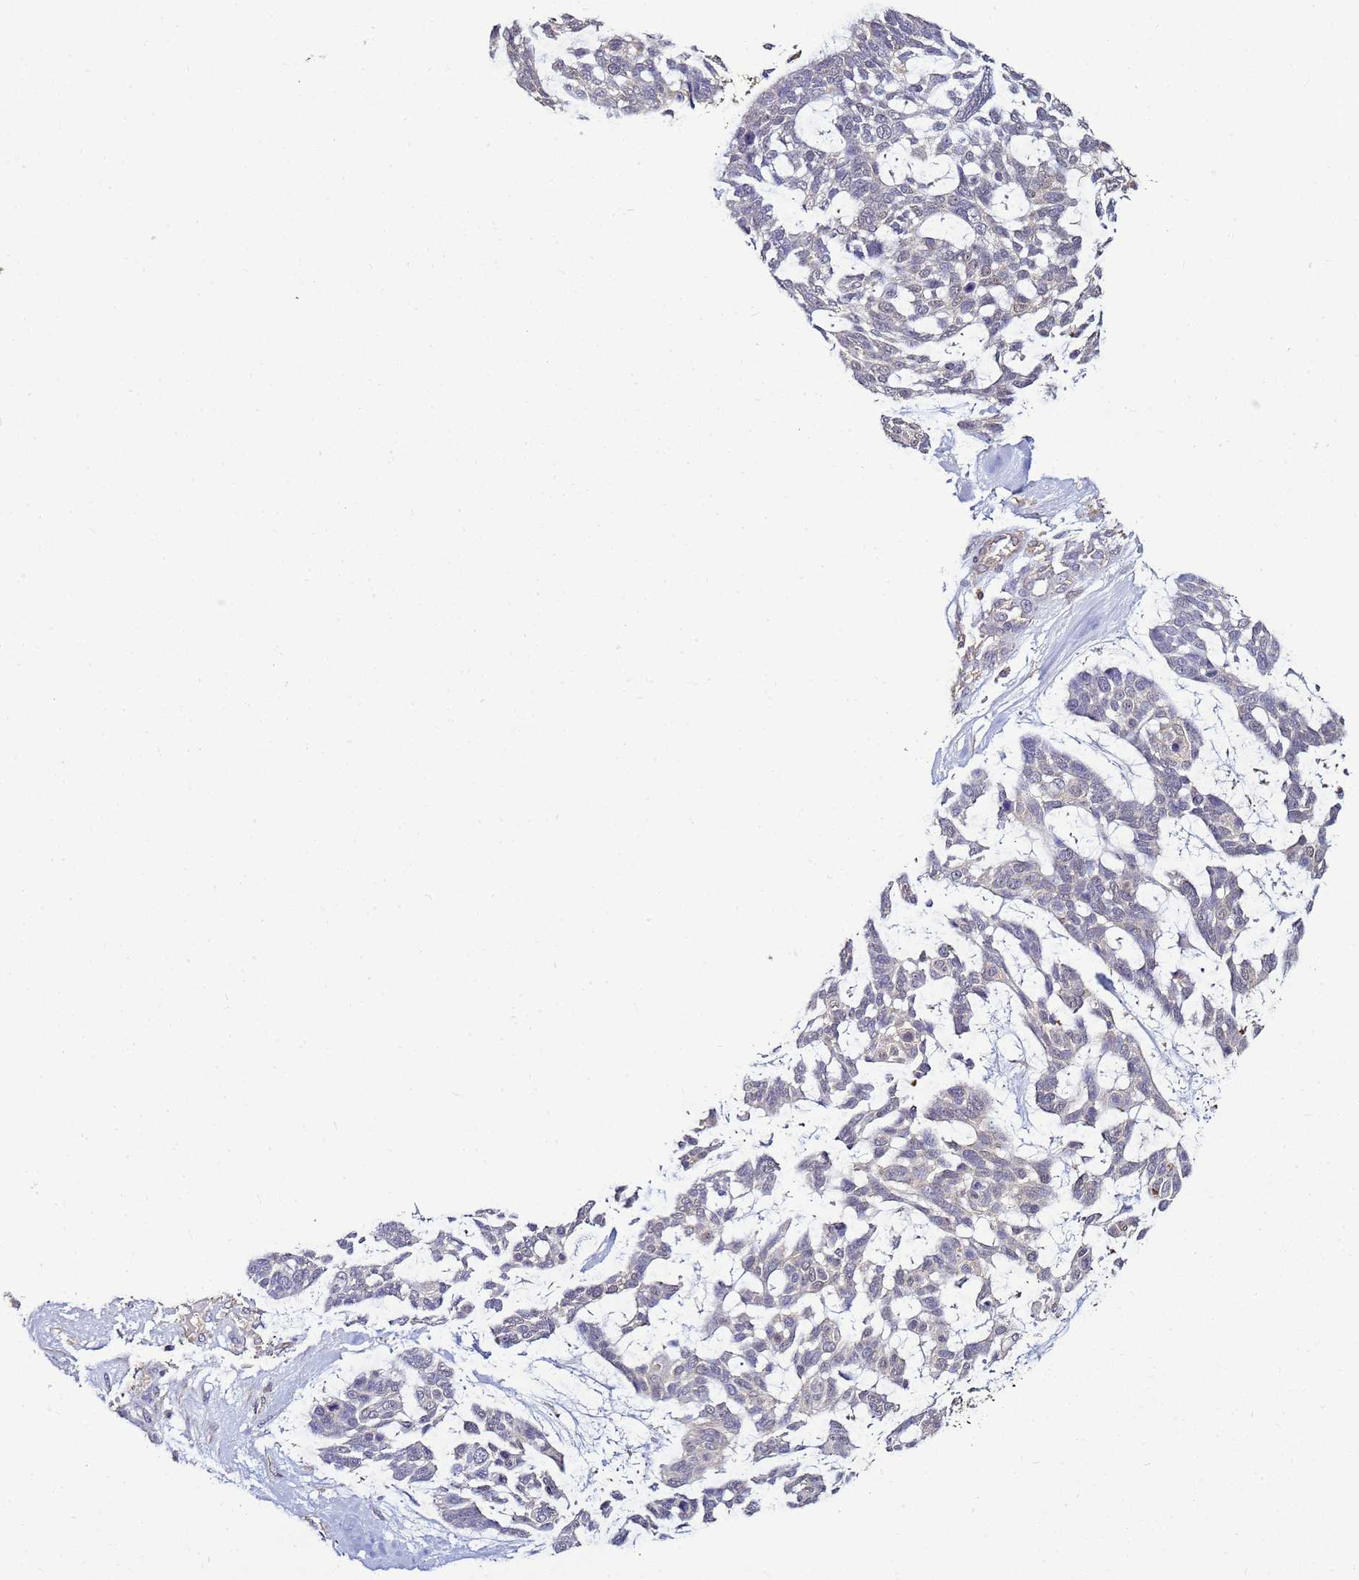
{"staining": {"intensity": "weak", "quantity": "25%-75%", "location": "cytoplasmic/membranous"}, "tissue": "skin cancer", "cell_type": "Tumor cells", "image_type": "cancer", "snomed": [{"axis": "morphology", "description": "Basal cell carcinoma"}, {"axis": "topography", "description": "Skin"}], "caption": "Skin basal cell carcinoma stained with immunohistochemistry (IHC) exhibits weak cytoplasmic/membranous staining in about 25%-75% of tumor cells. (IHC, brightfield microscopy, high magnification).", "gene": "ENOPH1", "patient": {"sex": "male", "age": 88}}